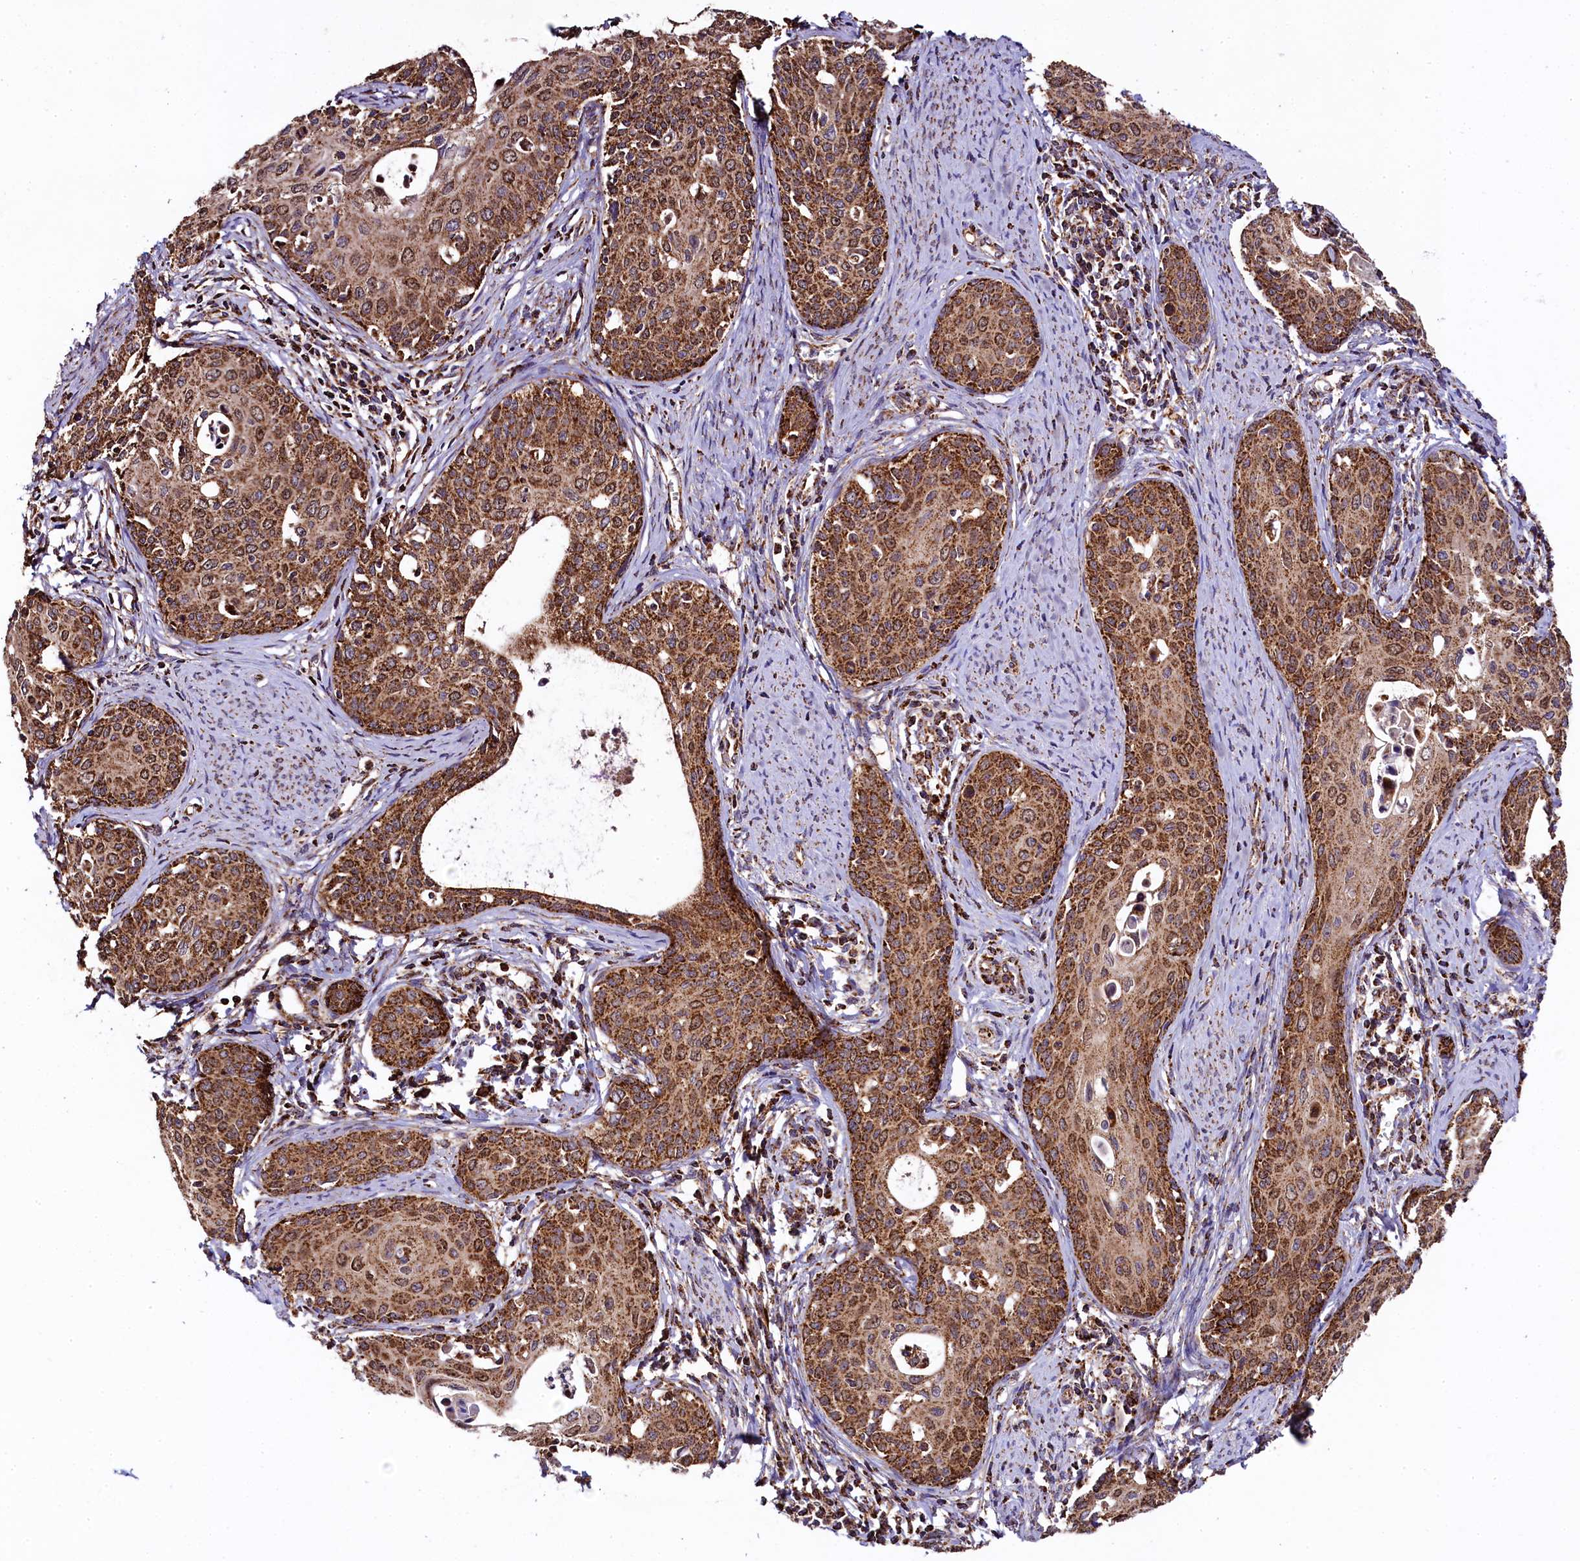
{"staining": {"intensity": "strong", "quantity": ">75%", "location": "cytoplasmic/membranous"}, "tissue": "cervical cancer", "cell_type": "Tumor cells", "image_type": "cancer", "snomed": [{"axis": "morphology", "description": "Squamous cell carcinoma, NOS"}, {"axis": "topography", "description": "Cervix"}], "caption": "A brown stain highlights strong cytoplasmic/membranous positivity of a protein in cervical cancer (squamous cell carcinoma) tumor cells.", "gene": "CLYBL", "patient": {"sex": "female", "age": 52}}